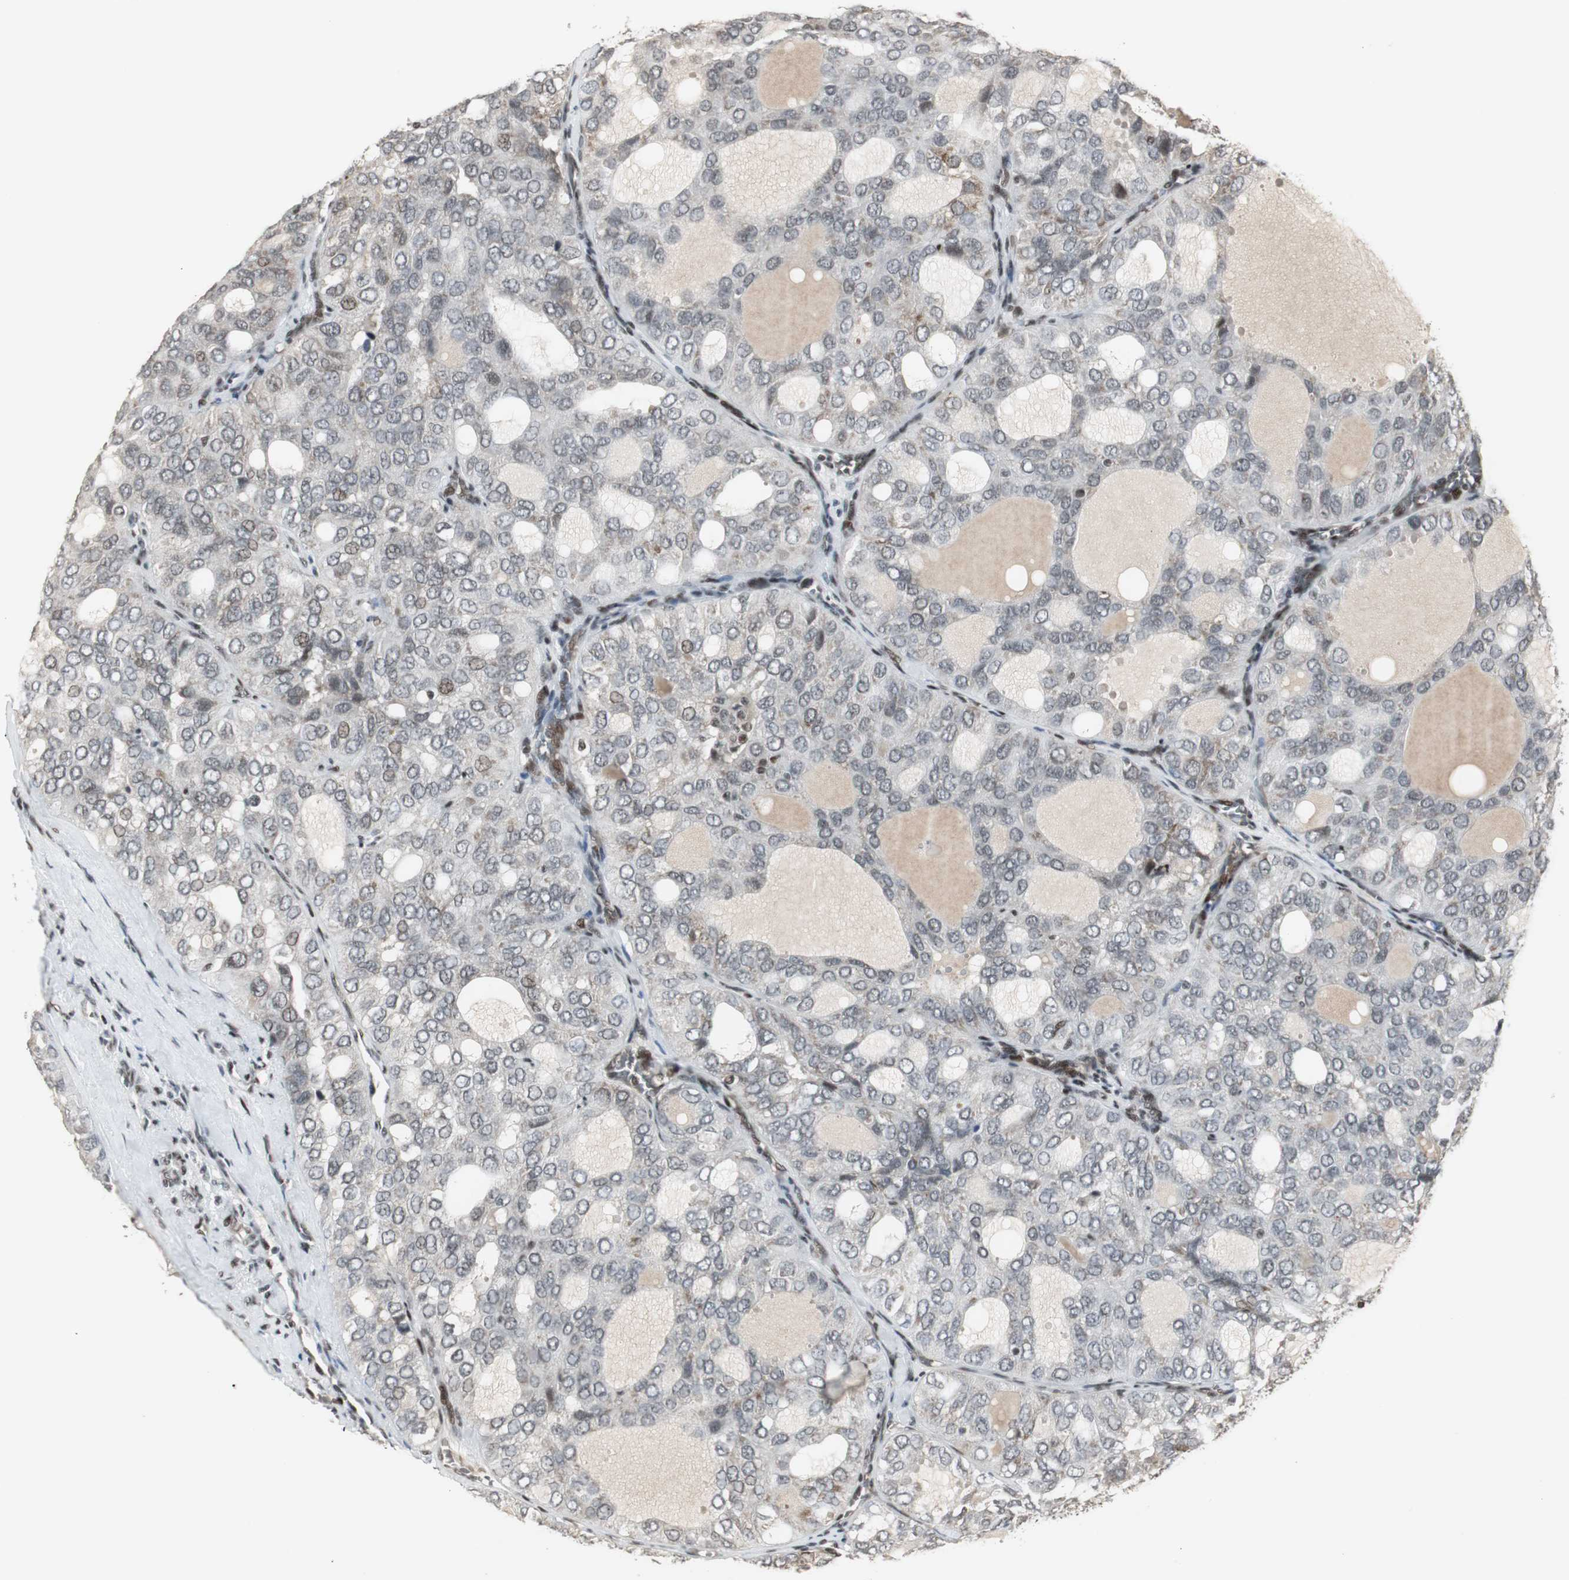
{"staining": {"intensity": "weak", "quantity": "<25%", "location": "cytoplasmic/membranous,nuclear"}, "tissue": "thyroid cancer", "cell_type": "Tumor cells", "image_type": "cancer", "snomed": [{"axis": "morphology", "description": "Follicular adenoma carcinoma, NOS"}, {"axis": "topography", "description": "Thyroid gland"}], "caption": "Immunohistochemistry of thyroid cancer exhibits no expression in tumor cells. Brightfield microscopy of immunohistochemistry stained with DAB (3,3'-diaminobenzidine) (brown) and hematoxylin (blue), captured at high magnification.", "gene": "TAF5", "patient": {"sex": "male", "age": 75}}